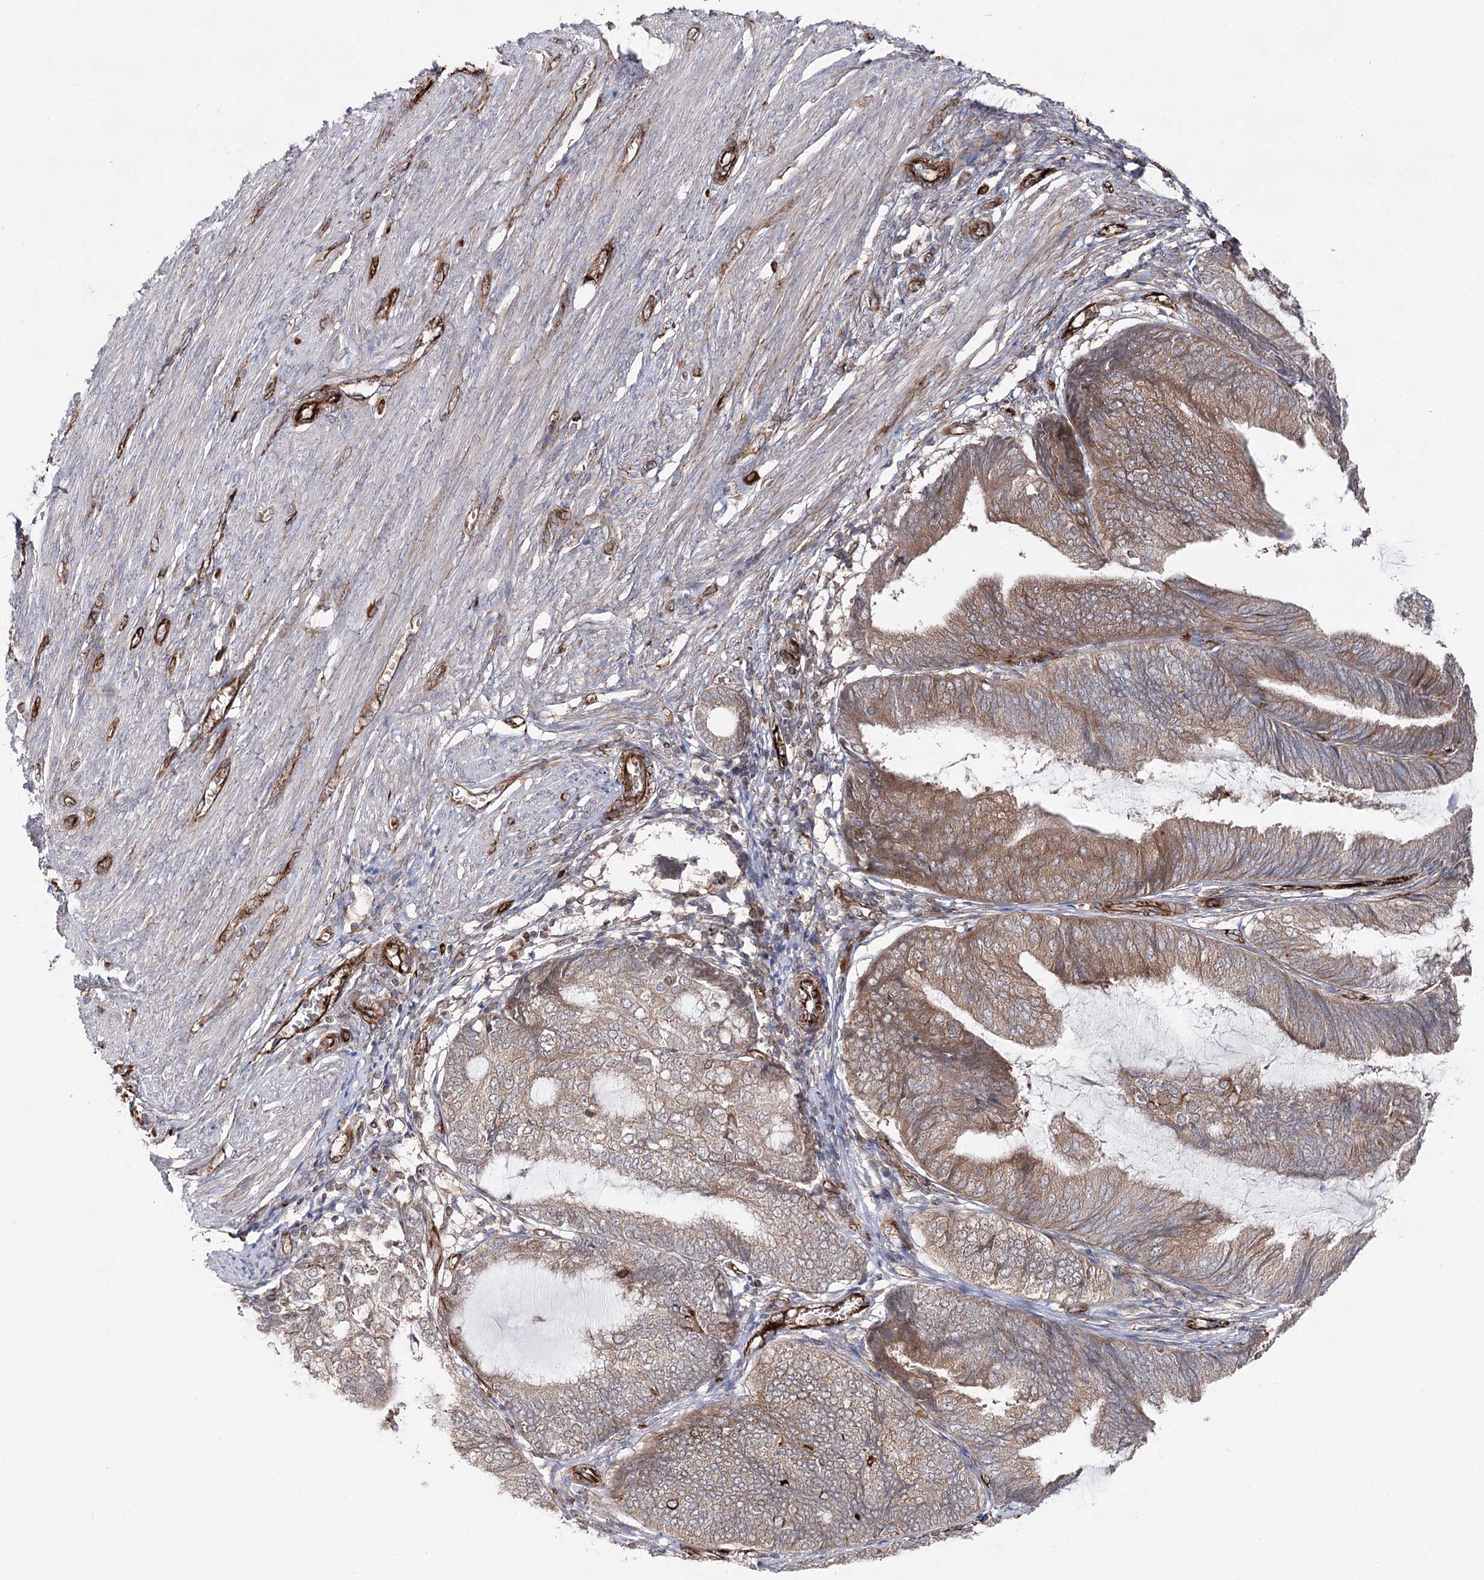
{"staining": {"intensity": "moderate", "quantity": ">75%", "location": "cytoplasmic/membranous"}, "tissue": "endometrial cancer", "cell_type": "Tumor cells", "image_type": "cancer", "snomed": [{"axis": "morphology", "description": "Adenocarcinoma, NOS"}, {"axis": "topography", "description": "Endometrium"}], "caption": "Human endometrial adenocarcinoma stained for a protein (brown) demonstrates moderate cytoplasmic/membranous positive expression in approximately >75% of tumor cells.", "gene": "MIB1", "patient": {"sex": "female", "age": 81}}